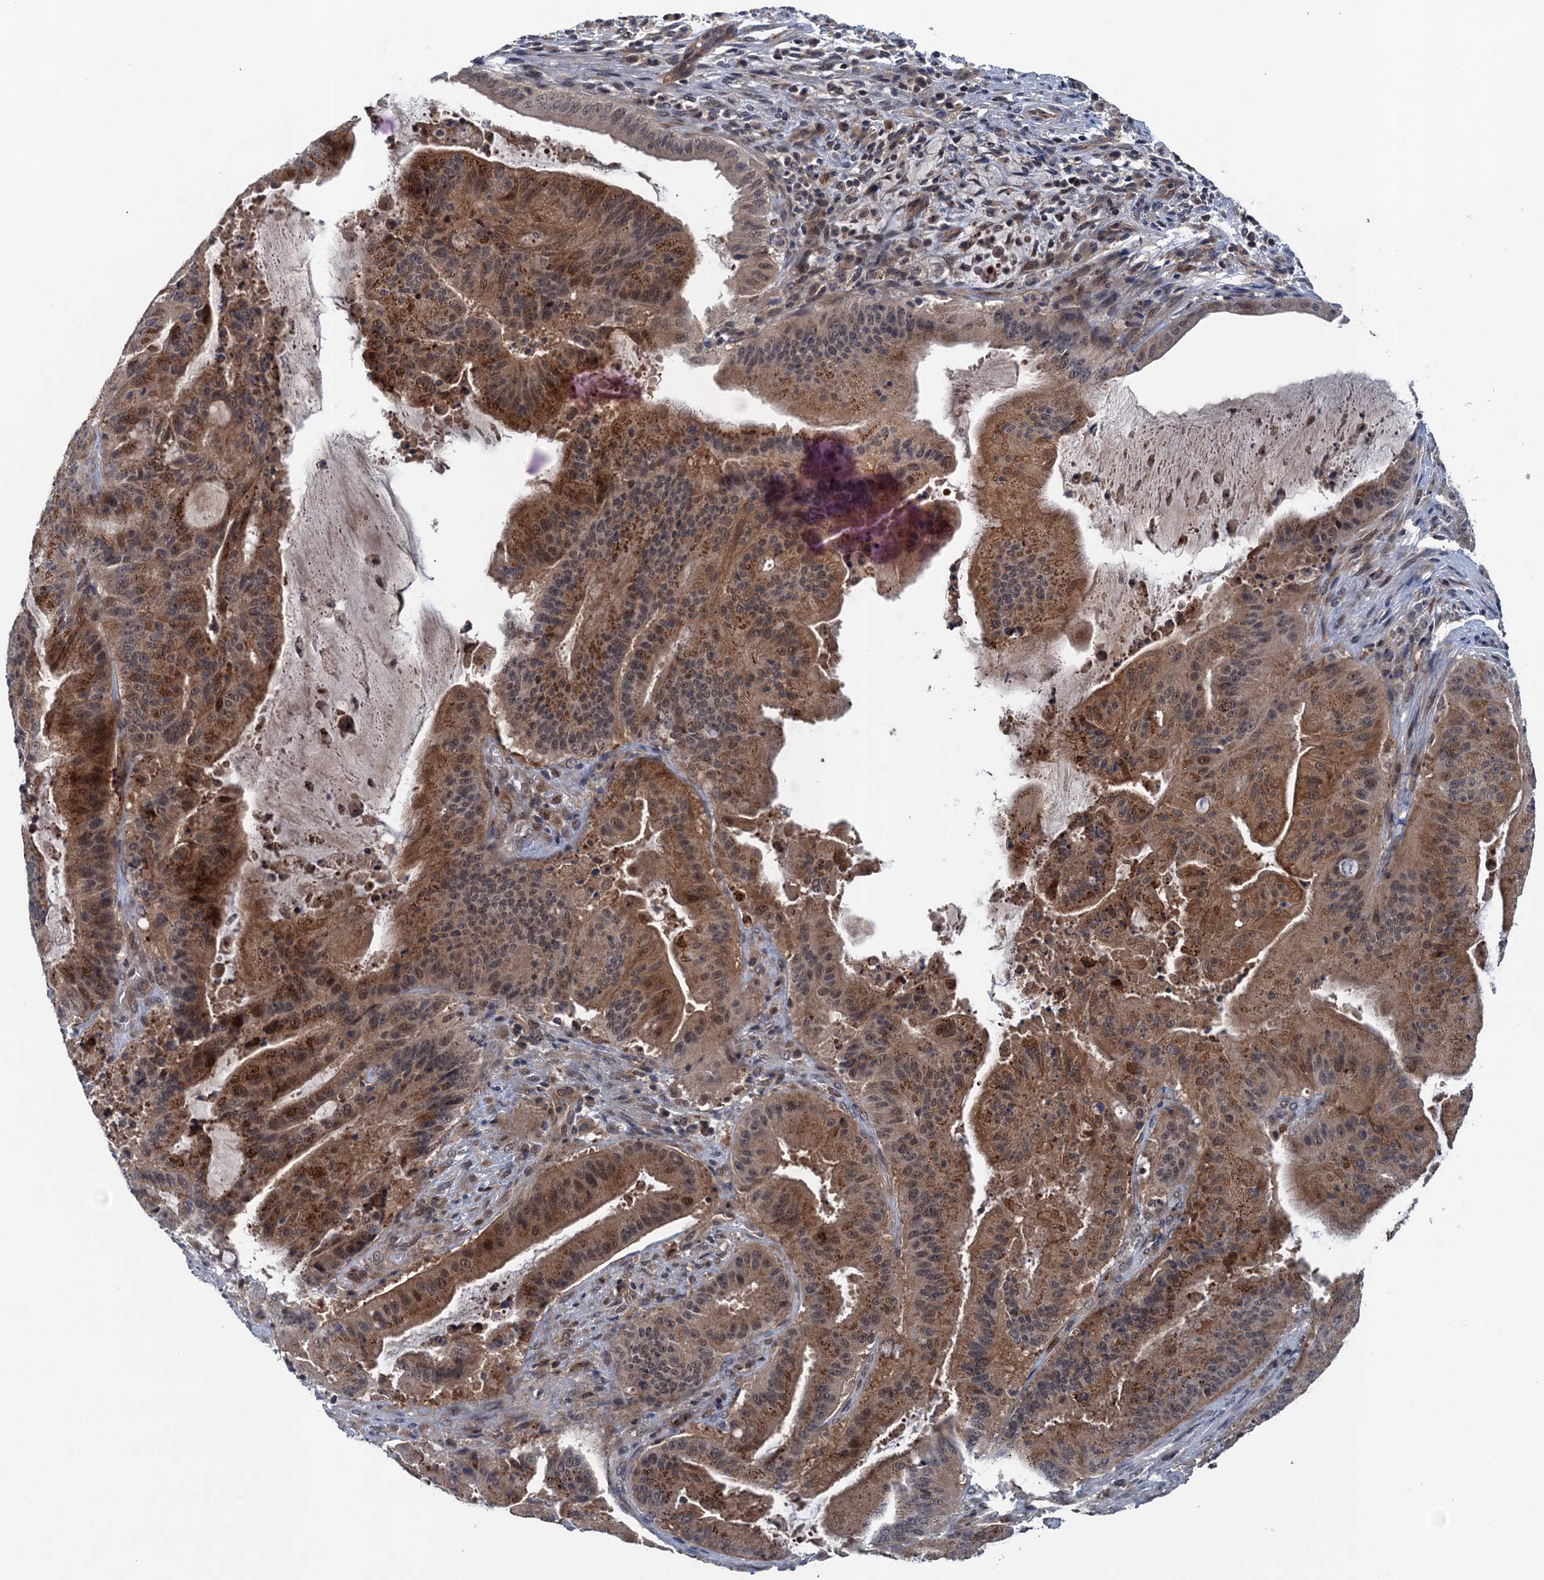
{"staining": {"intensity": "moderate", "quantity": ">75%", "location": "cytoplasmic/membranous,nuclear"}, "tissue": "liver cancer", "cell_type": "Tumor cells", "image_type": "cancer", "snomed": [{"axis": "morphology", "description": "Normal tissue, NOS"}, {"axis": "morphology", "description": "Cholangiocarcinoma"}, {"axis": "topography", "description": "Liver"}, {"axis": "topography", "description": "Peripheral nerve tissue"}], "caption": "Brown immunohistochemical staining in human liver cancer shows moderate cytoplasmic/membranous and nuclear staining in about >75% of tumor cells.", "gene": "RNF165", "patient": {"sex": "female", "age": 73}}